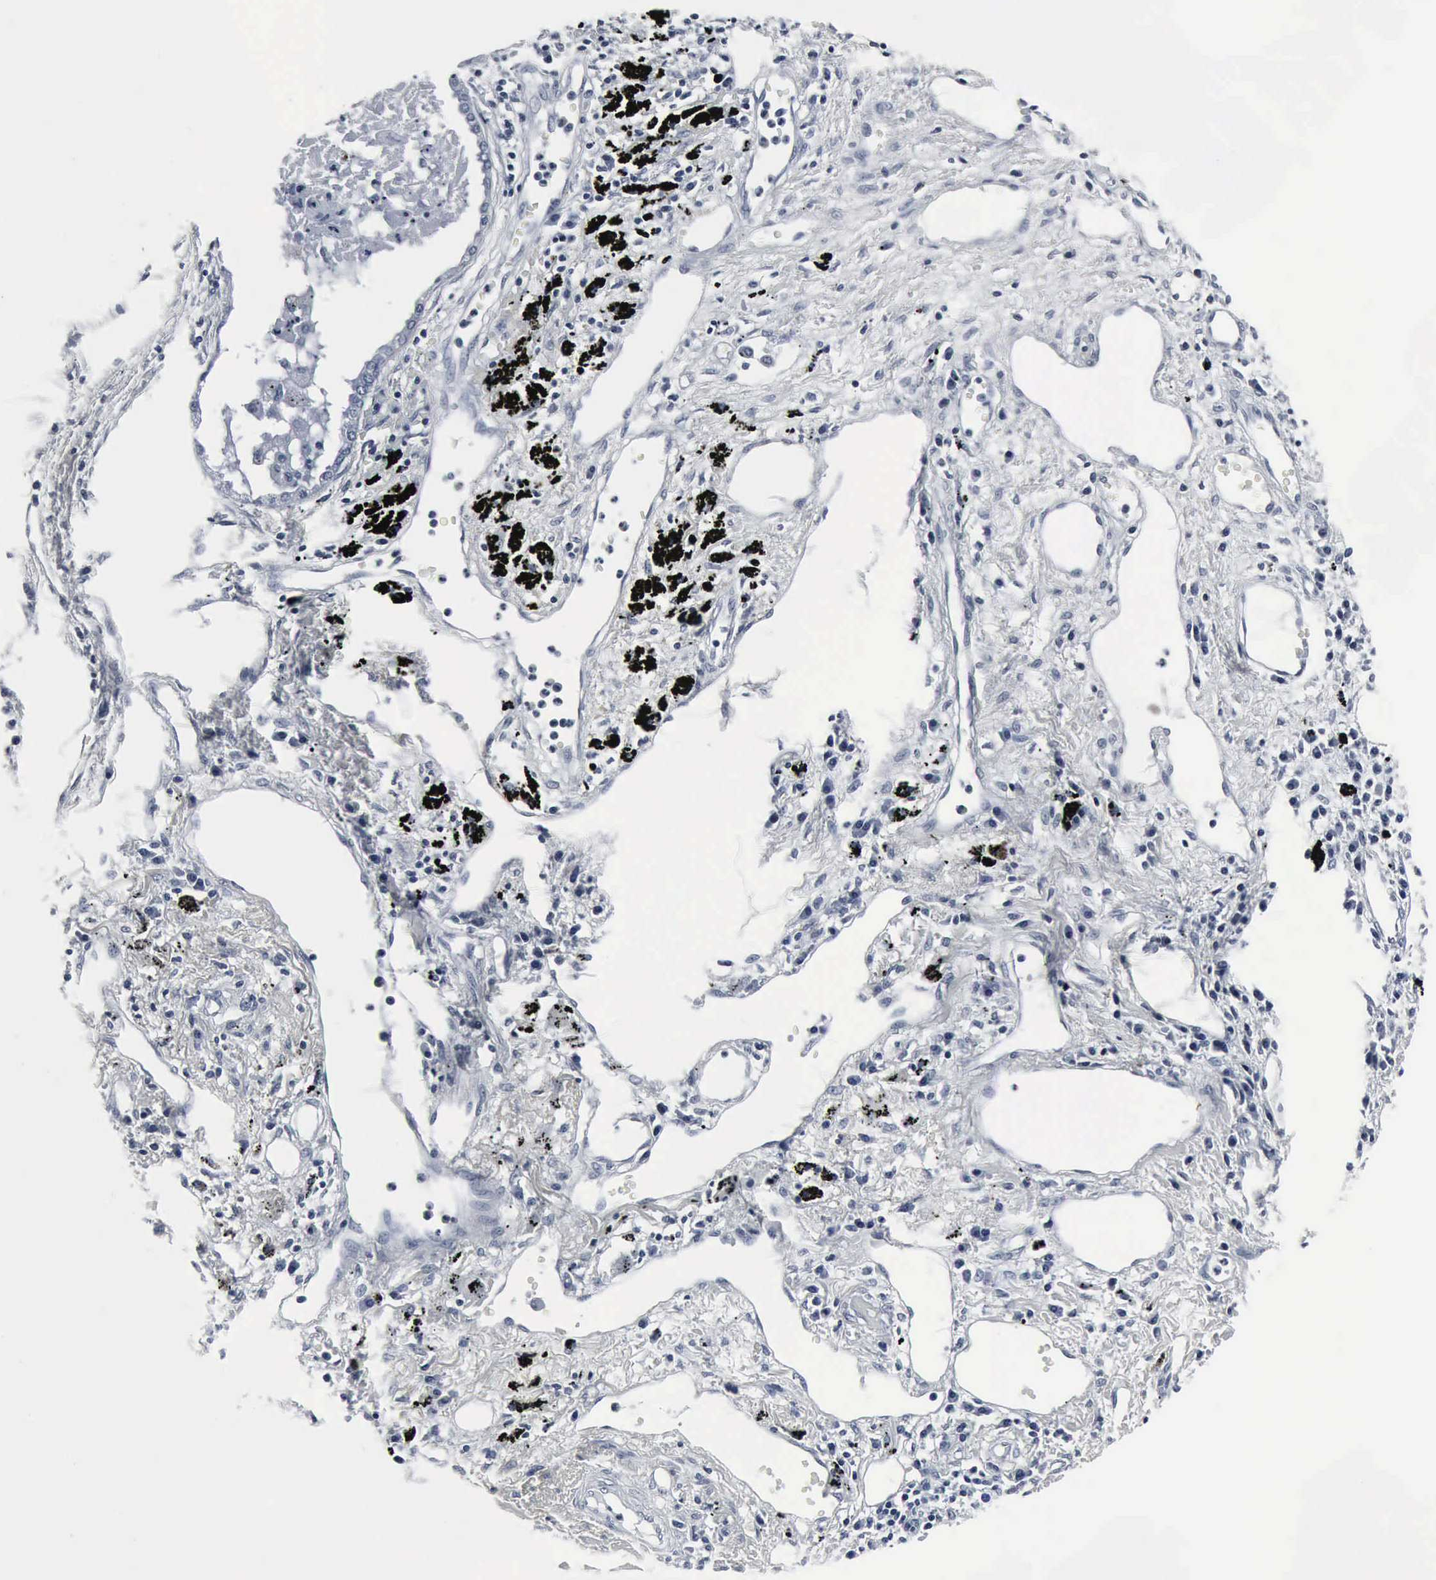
{"staining": {"intensity": "negative", "quantity": "none", "location": "none"}, "tissue": "lung cancer", "cell_type": "Tumor cells", "image_type": "cancer", "snomed": [{"axis": "morphology", "description": "Squamous cell carcinoma, NOS"}, {"axis": "topography", "description": "Lung"}], "caption": "Immunohistochemistry image of neoplastic tissue: human lung squamous cell carcinoma stained with DAB (3,3'-diaminobenzidine) demonstrates no significant protein staining in tumor cells. (DAB immunohistochemistry (IHC), high magnification).", "gene": "SNAP25", "patient": {"sex": "male", "age": 71}}